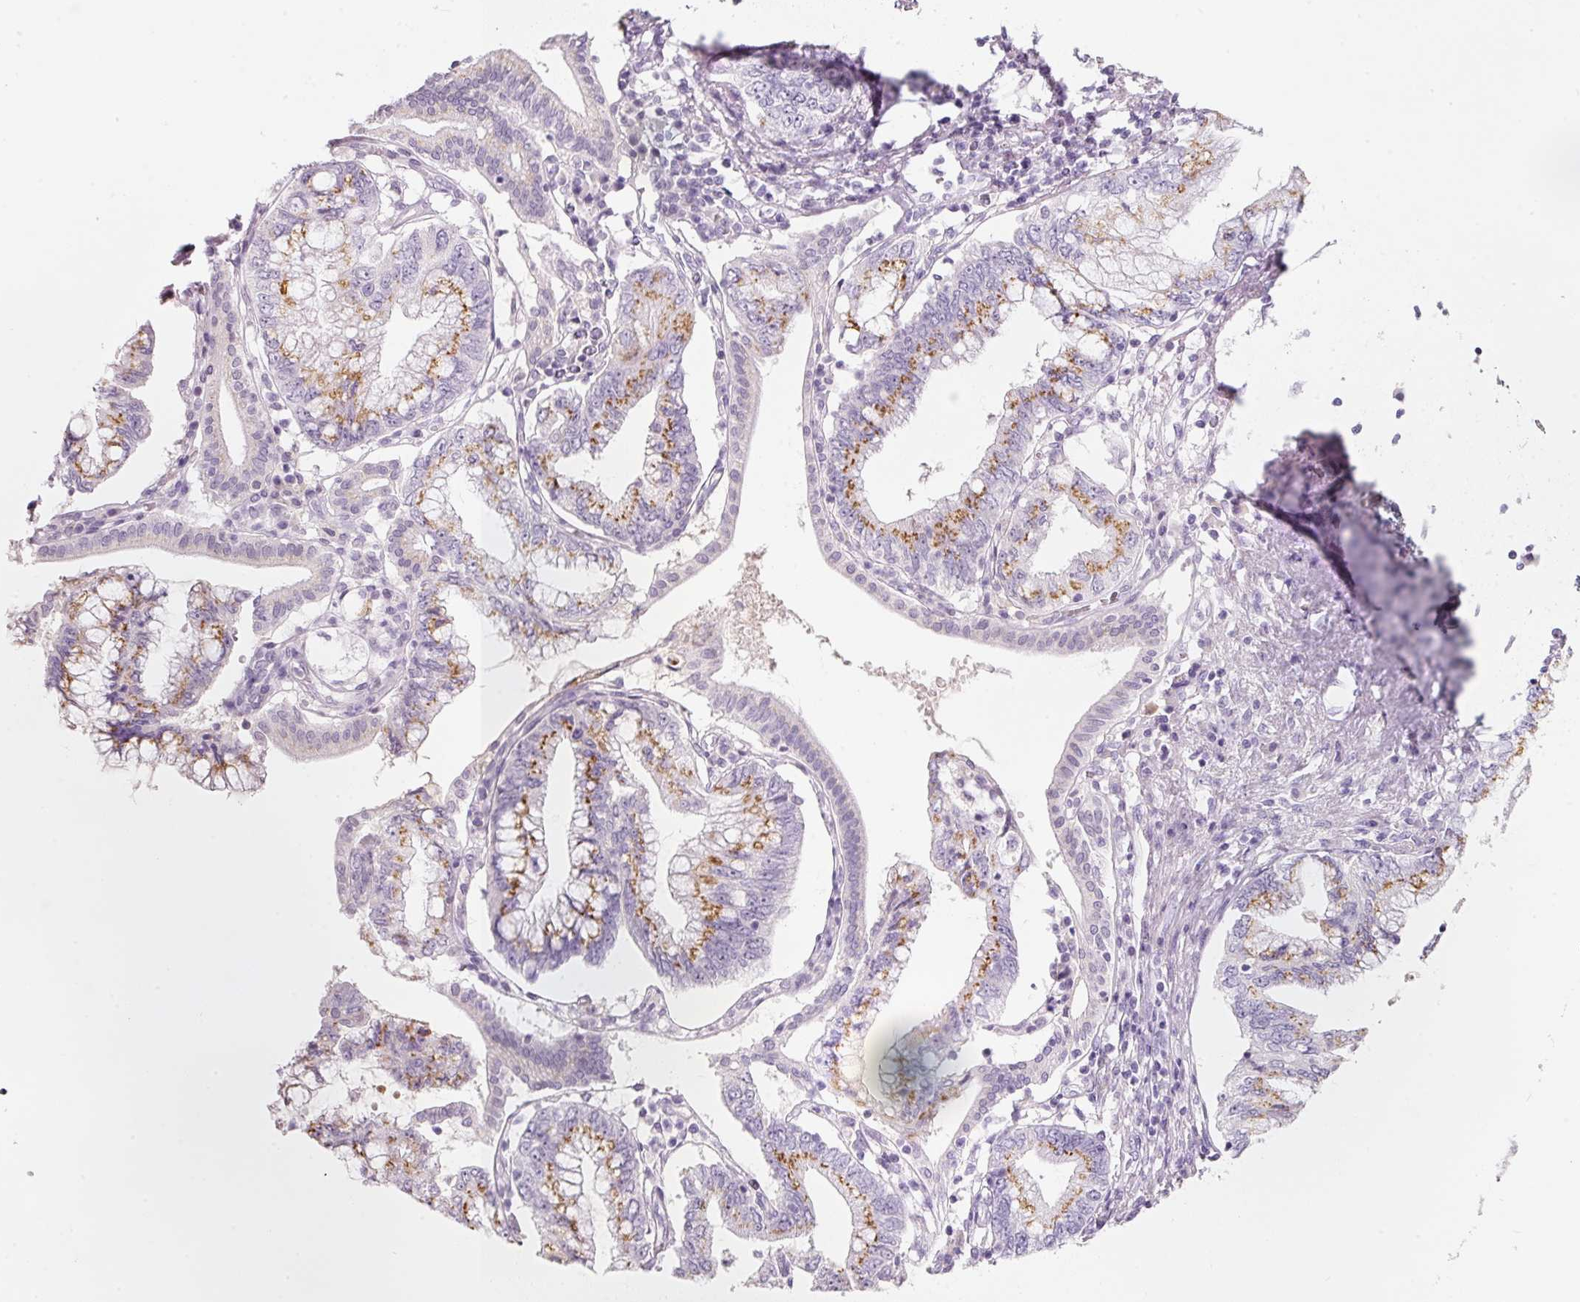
{"staining": {"intensity": "moderate", "quantity": ">75%", "location": "cytoplasmic/membranous"}, "tissue": "pancreatic cancer", "cell_type": "Tumor cells", "image_type": "cancer", "snomed": [{"axis": "morphology", "description": "Adenocarcinoma, NOS"}, {"axis": "topography", "description": "Pancreas"}], "caption": "Immunohistochemistry (IHC) of pancreatic cancer (adenocarcinoma) shows medium levels of moderate cytoplasmic/membranous staining in approximately >75% of tumor cells.", "gene": "ENSG00000206549", "patient": {"sex": "female", "age": 73}}